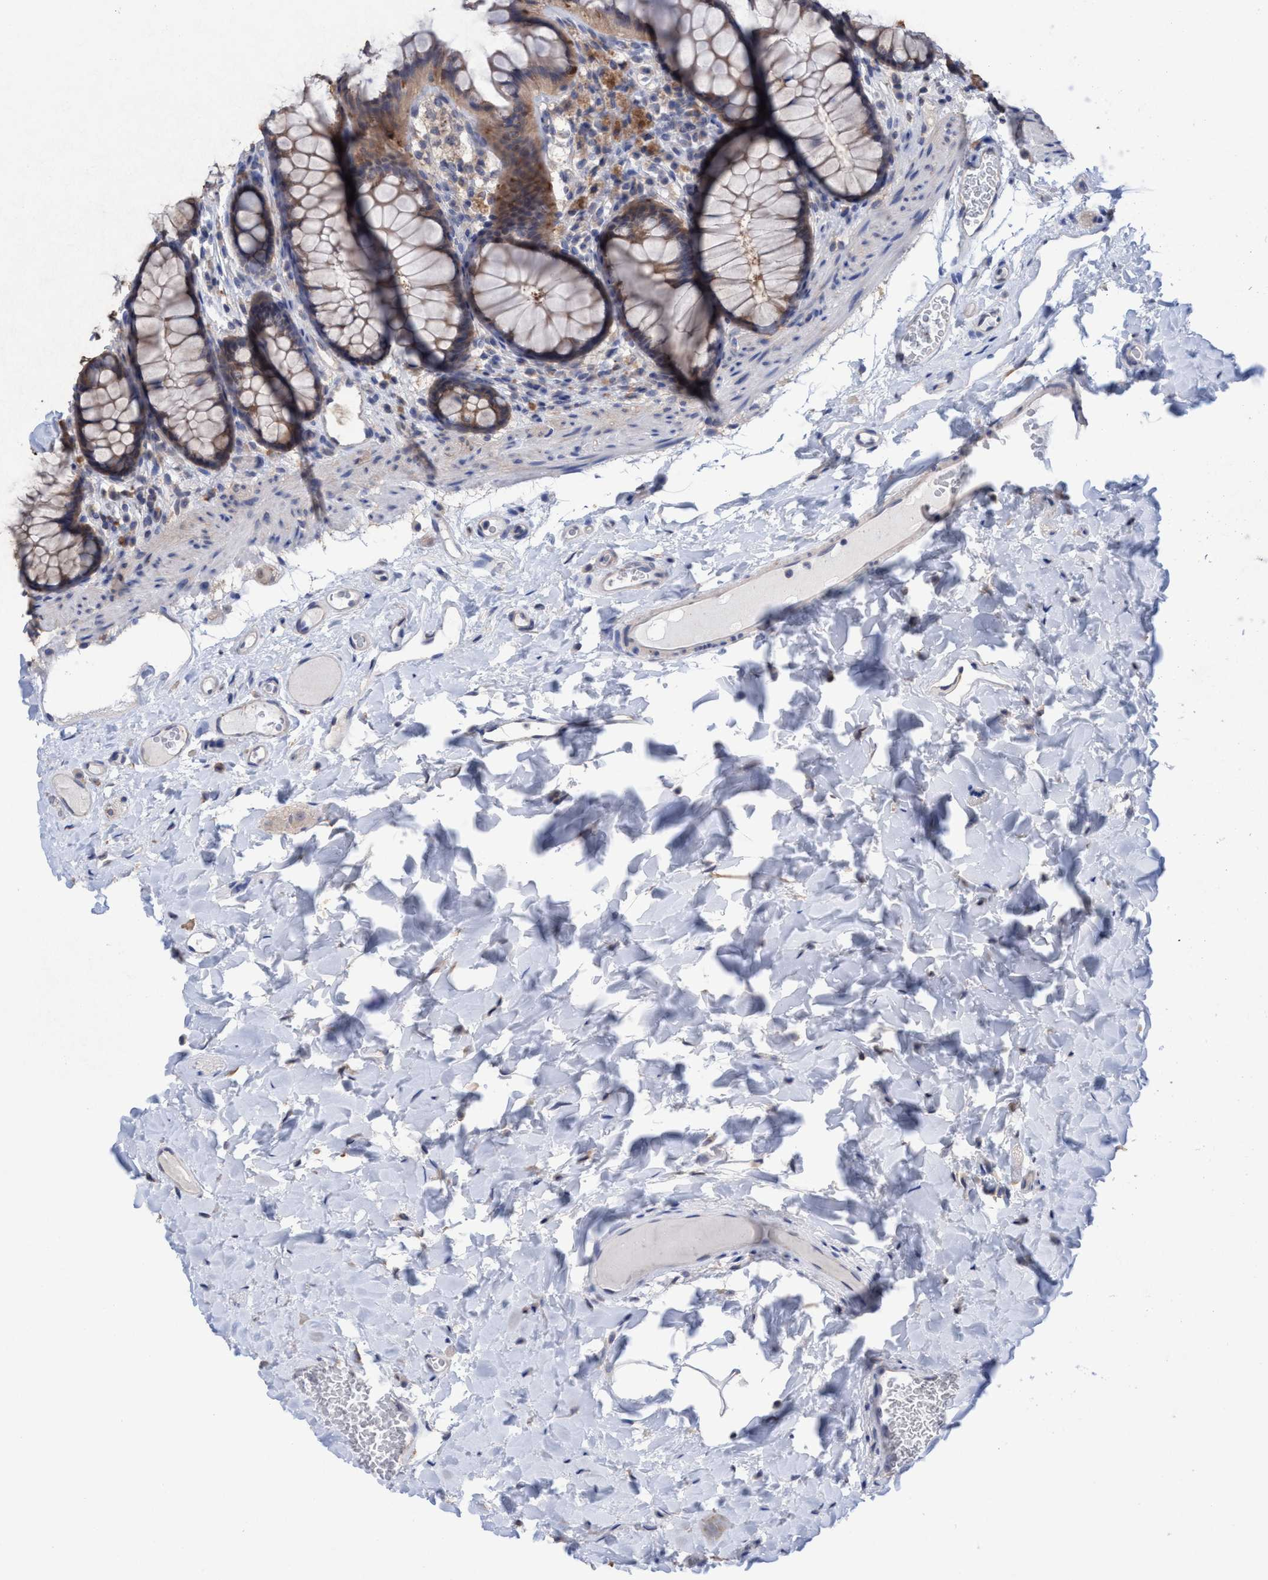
{"staining": {"intensity": "weak", "quantity": "25%-75%", "location": "cytoplasmic/membranous"}, "tissue": "colon", "cell_type": "Endothelial cells", "image_type": "normal", "snomed": [{"axis": "morphology", "description": "Normal tissue, NOS"}, {"axis": "topography", "description": "Colon"}], "caption": "Endothelial cells demonstrate low levels of weak cytoplasmic/membranous expression in about 25%-75% of cells in unremarkable human colon. The protein is shown in brown color, while the nuclei are stained blue.", "gene": "GLOD4", "patient": {"sex": "female", "age": 55}}